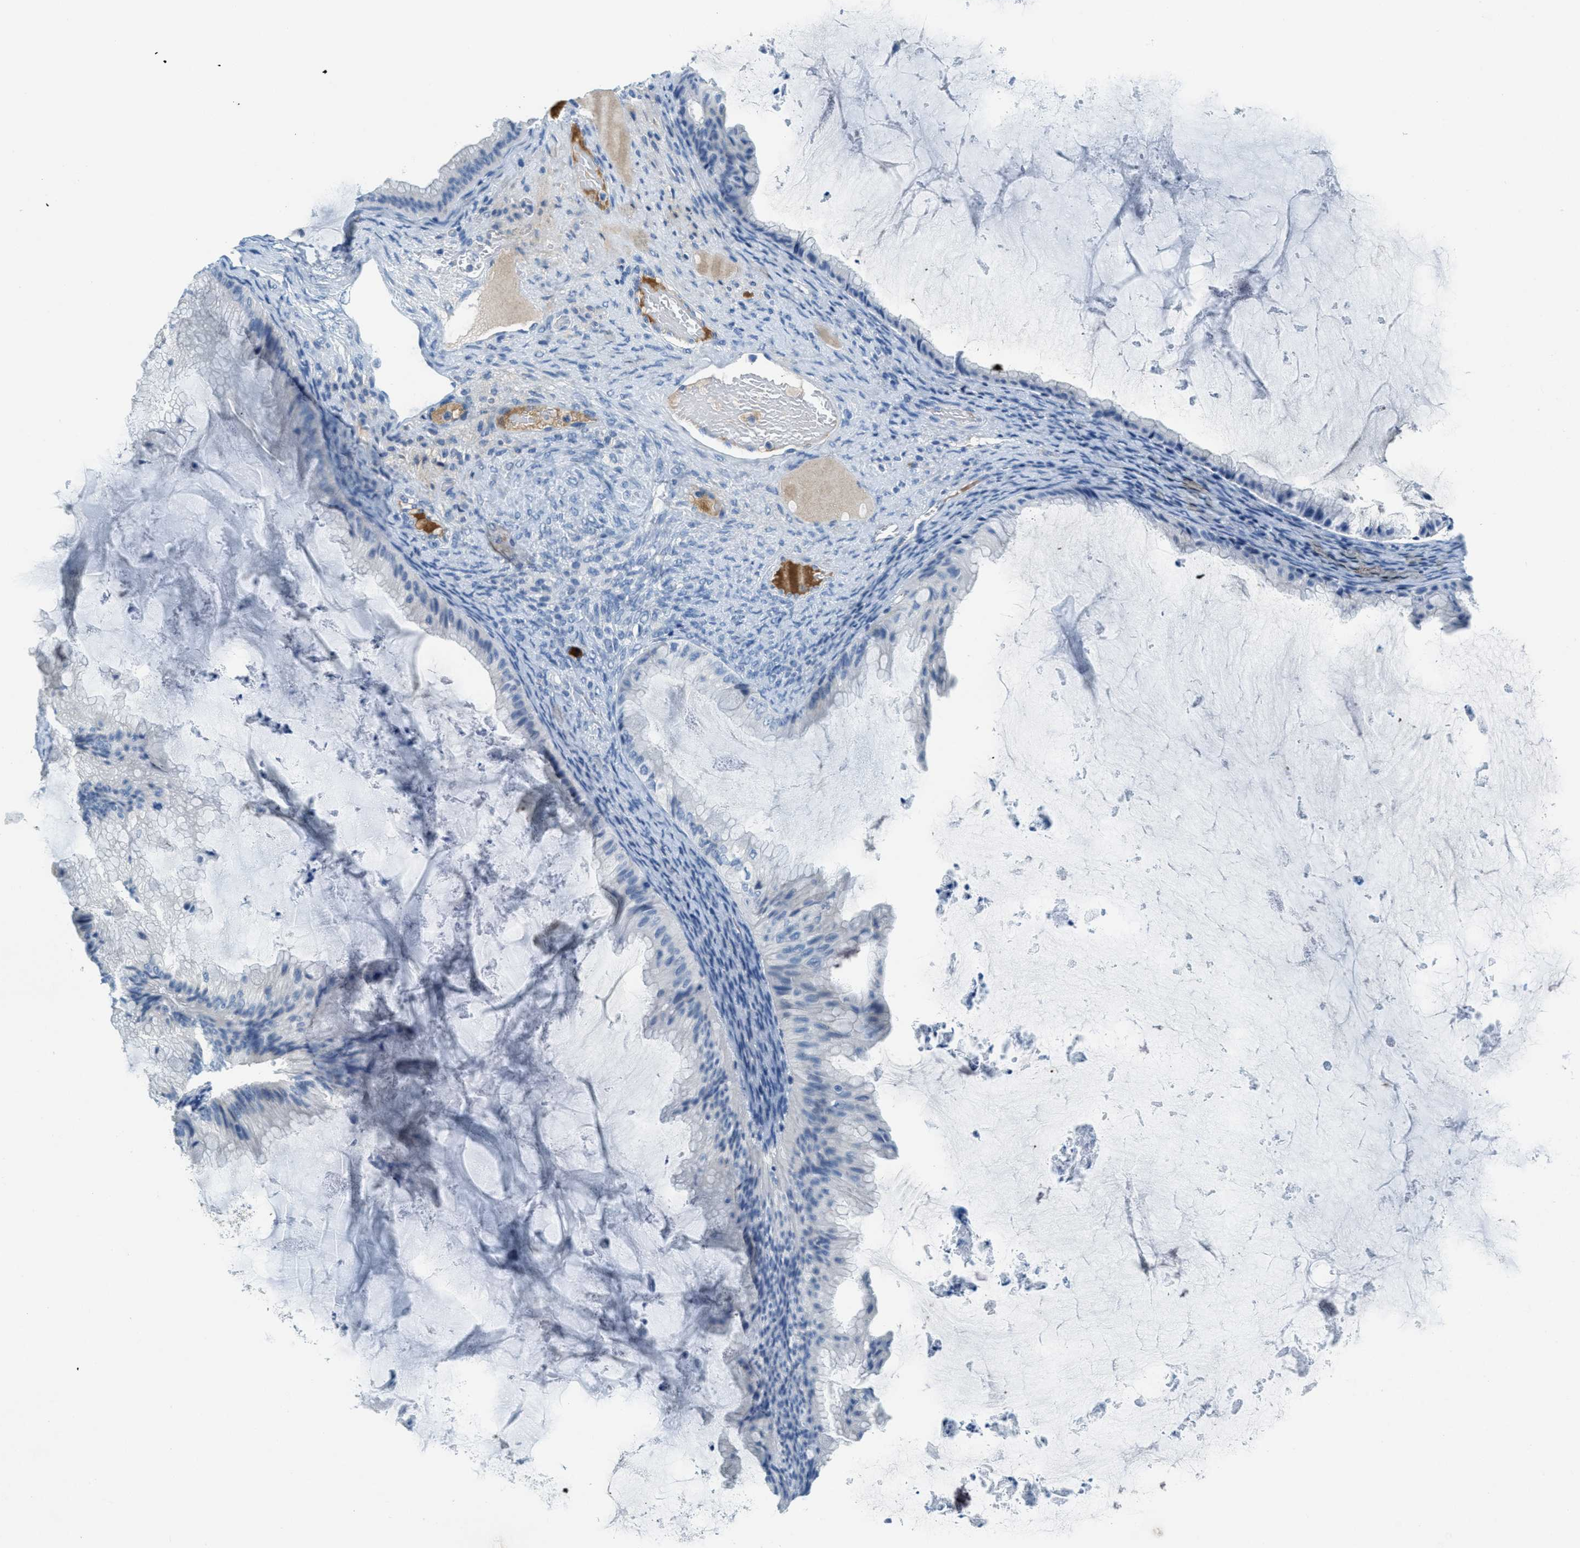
{"staining": {"intensity": "negative", "quantity": "none", "location": "none"}, "tissue": "ovarian cancer", "cell_type": "Tumor cells", "image_type": "cancer", "snomed": [{"axis": "morphology", "description": "Cystadenocarcinoma, mucinous, NOS"}, {"axis": "topography", "description": "Ovary"}], "caption": "Immunohistochemical staining of human ovarian cancer (mucinous cystadenocarcinoma) demonstrates no significant expression in tumor cells.", "gene": "A2M", "patient": {"sex": "female", "age": 61}}